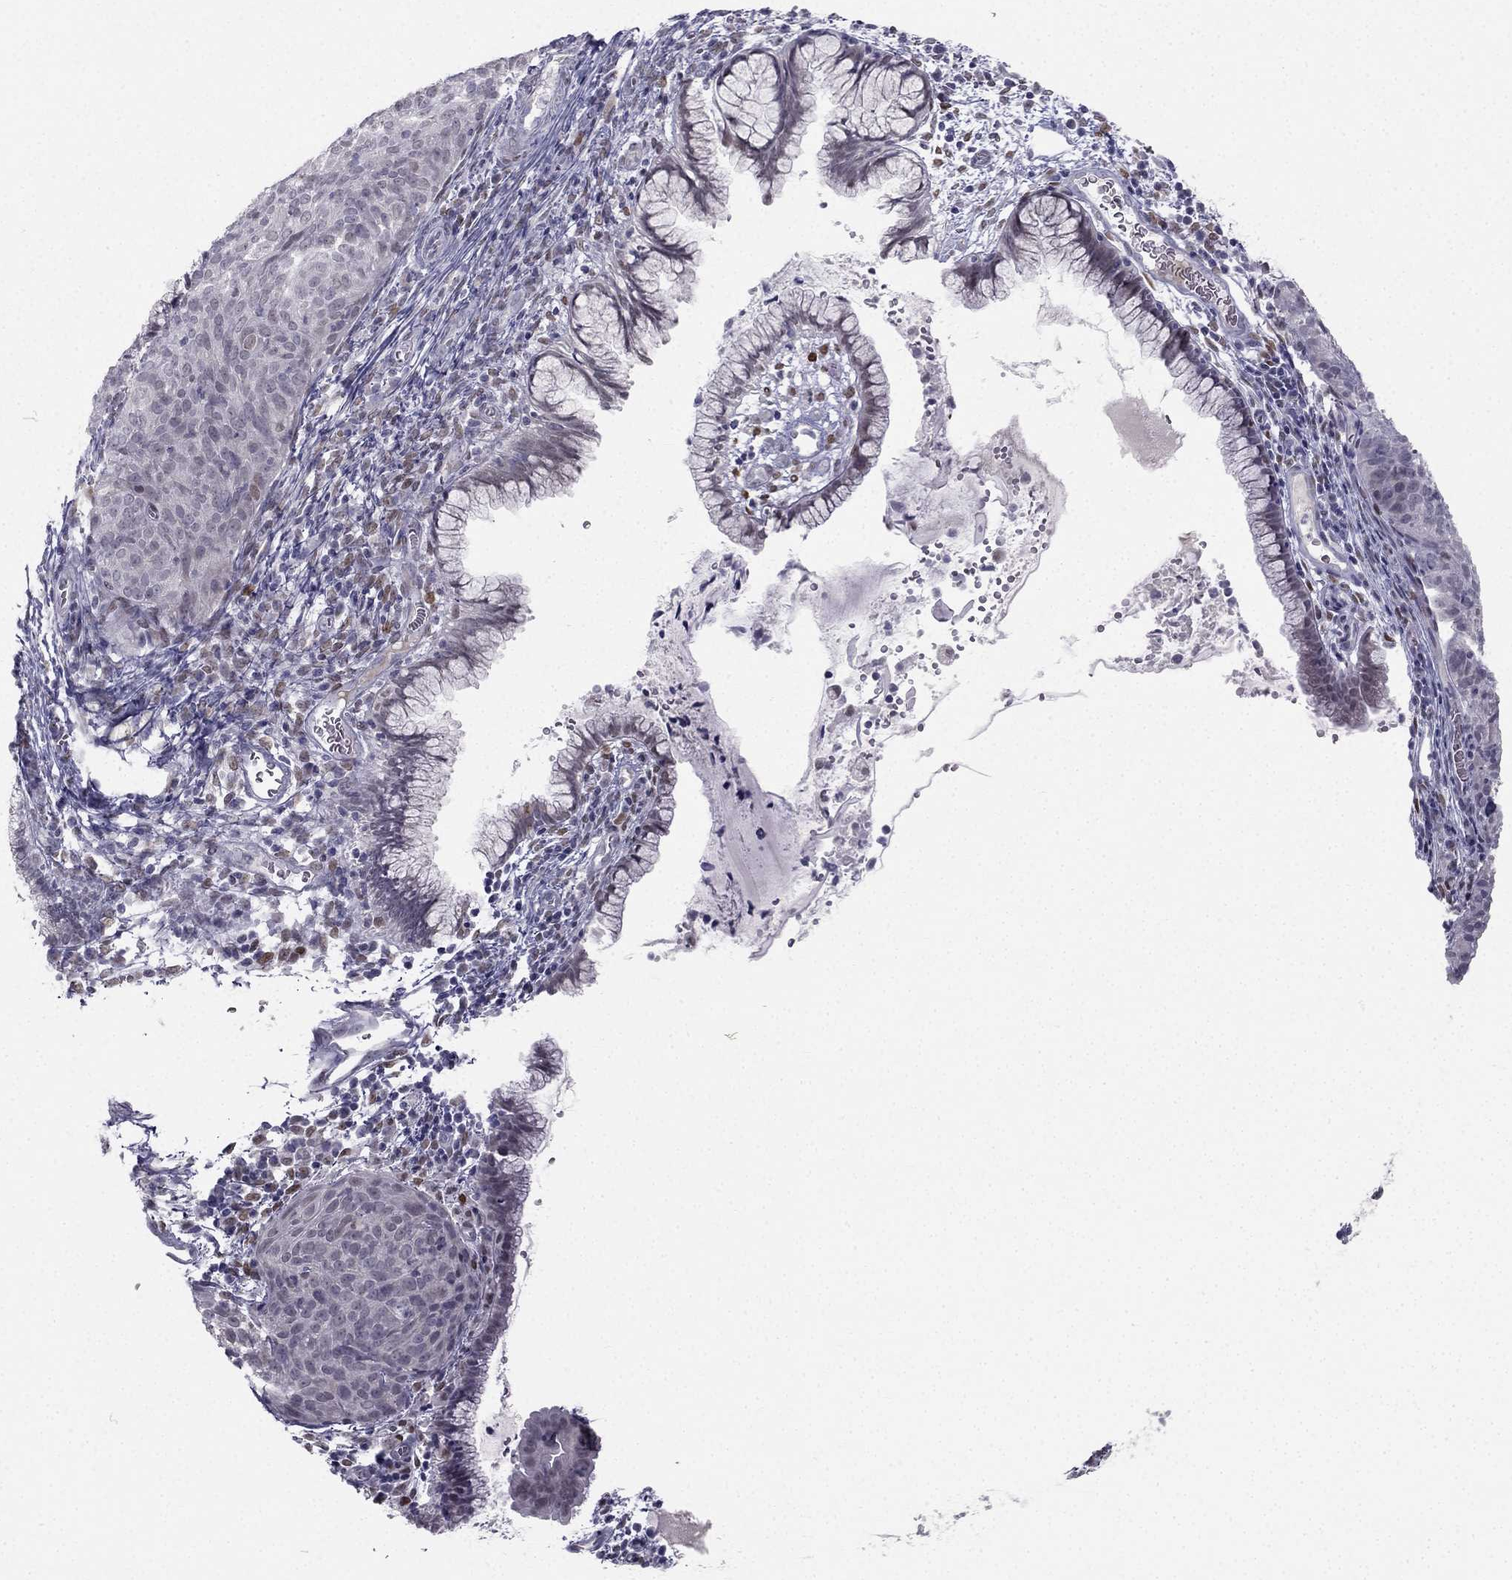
{"staining": {"intensity": "weak", "quantity": "<25%", "location": "nuclear"}, "tissue": "cervical cancer", "cell_type": "Tumor cells", "image_type": "cancer", "snomed": [{"axis": "morphology", "description": "Squamous cell carcinoma, NOS"}, {"axis": "topography", "description": "Cervix"}], "caption": "Immunohistochemical staining of human cervical cancer displays no significant expression in tumor cells.", "gene": "TRPS1", "patient": {"sex": "female", "age": 39}}